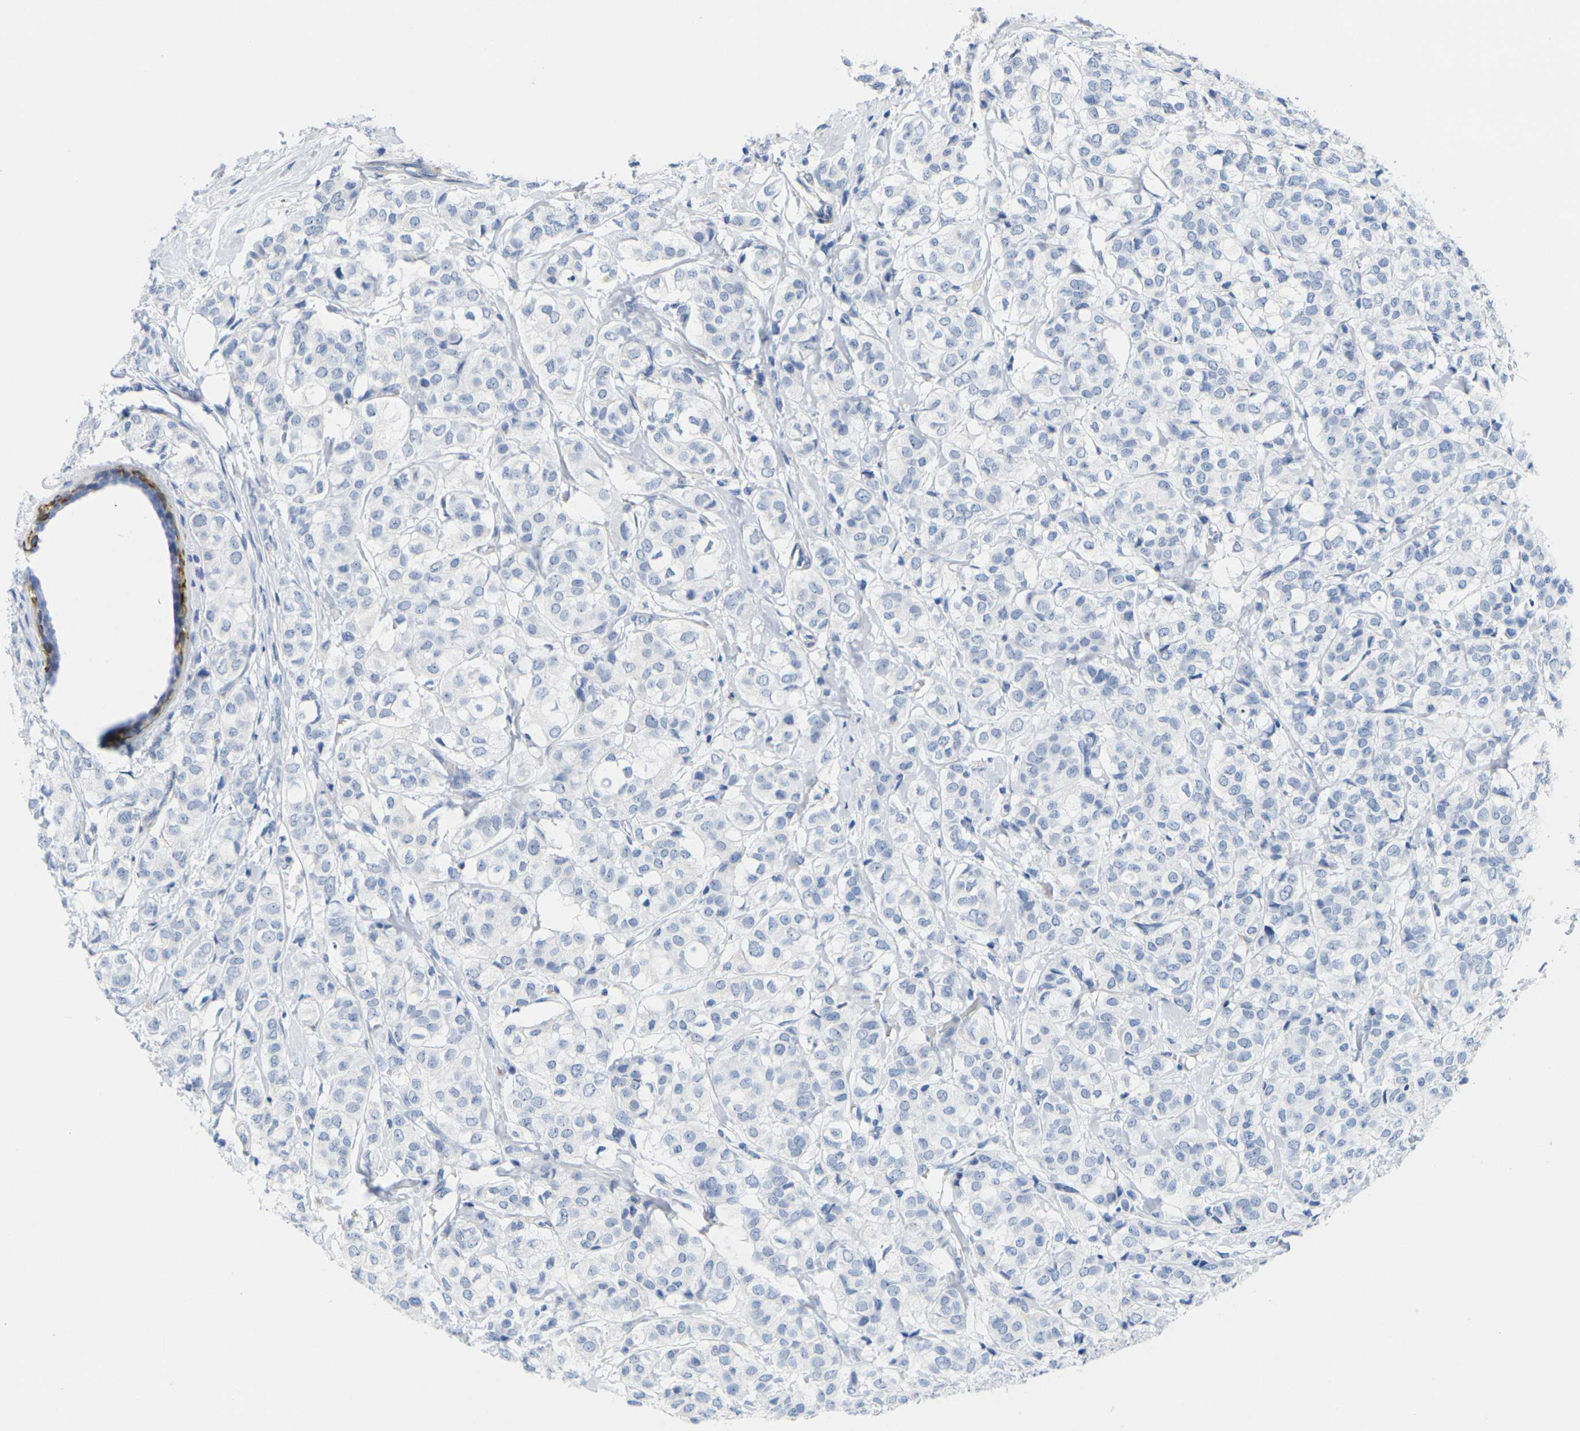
{"staining": {"intensity": "negative", "quantity": "none", "location": "none"}, "tissue": "breast cancer", "cell_type": "Tumor cells", "image_type": "cancer", "snomed": [{"axis": "morphology", "description": "Lobular carcinoma"}, {"axis": "topography", "description": "Breast"}], "caption": "This photomicrograph is of breast cancer (lobular carcinoma) stained with IHC to label a protein in brown with the nuclei are counter-stained blue. There is no staining in tumor cells.", "gene": "CNN1", "patient": {"sex": "female", "age": 60}}